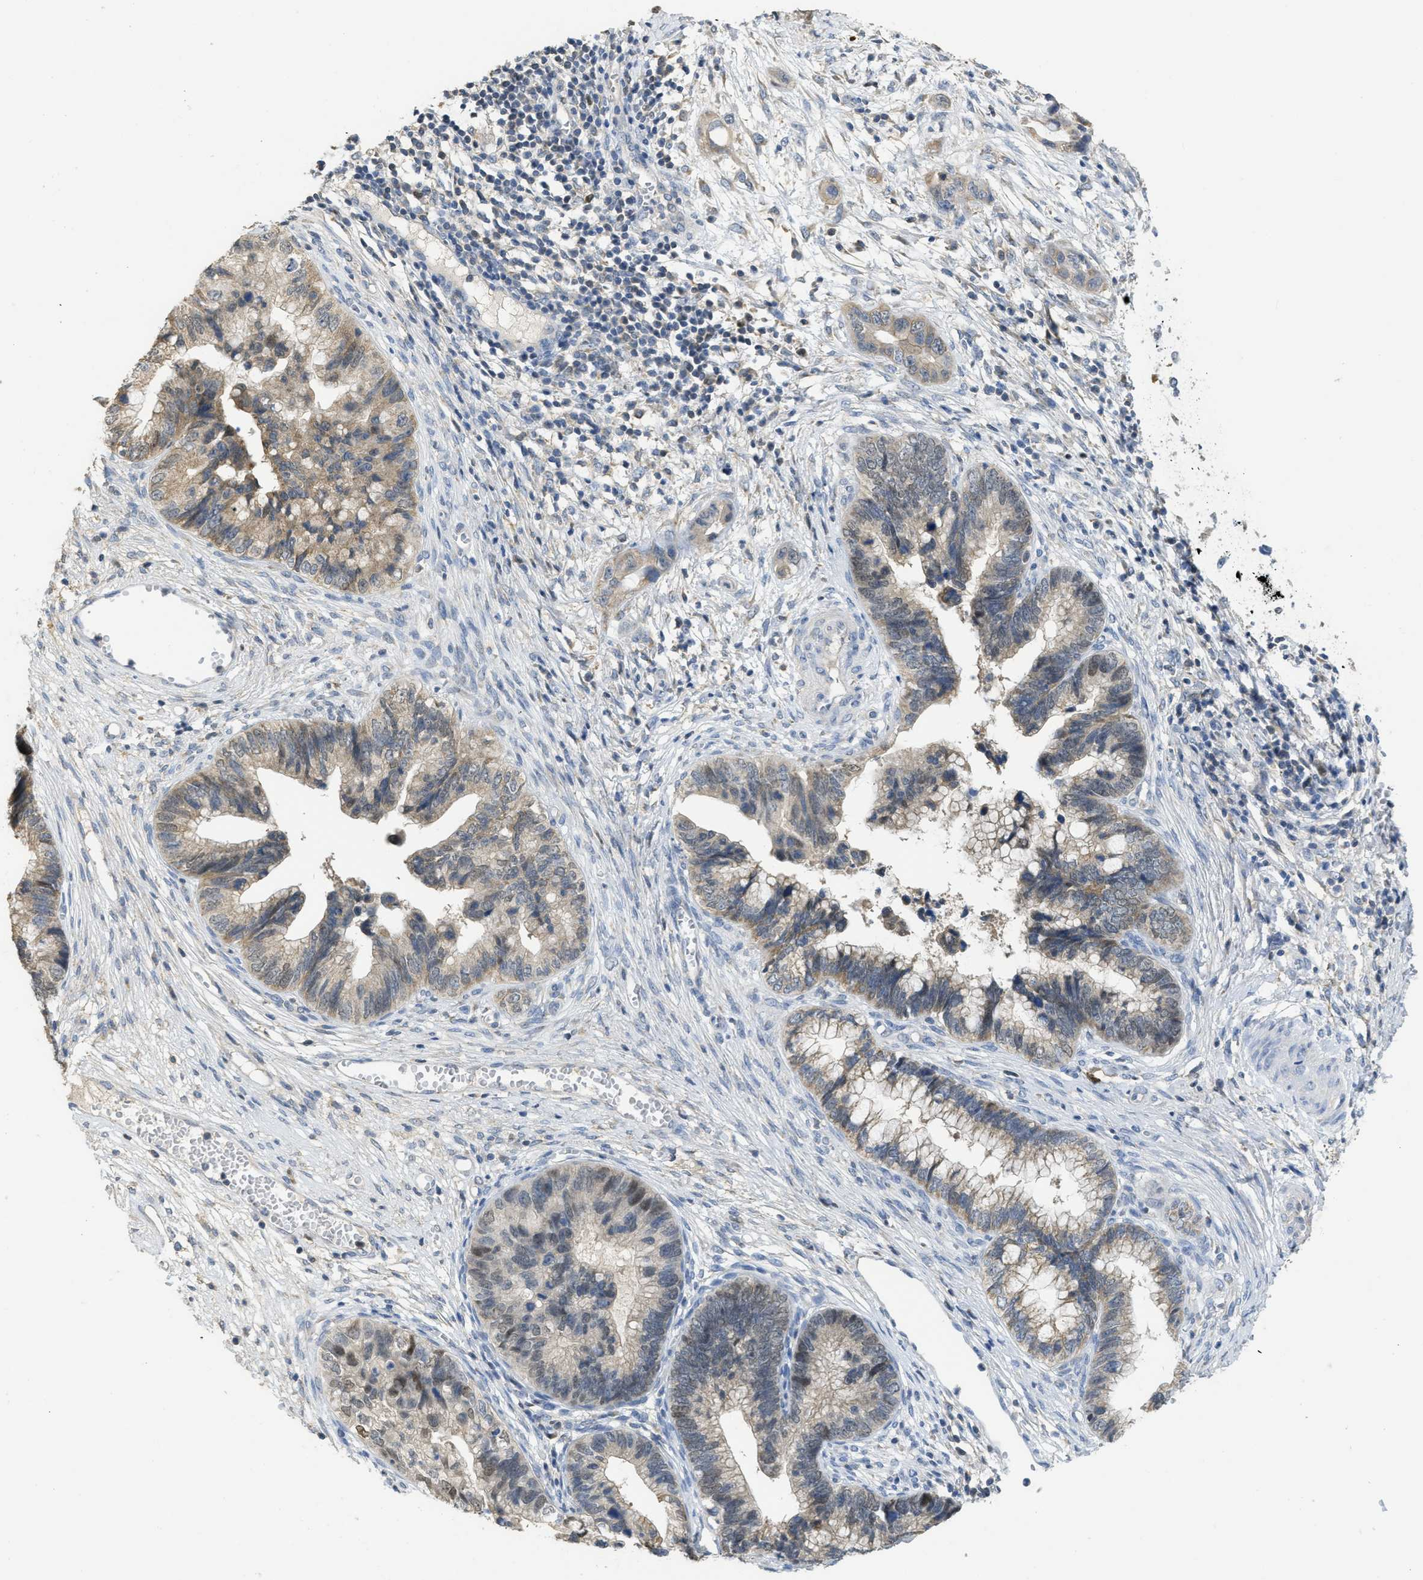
{"staining": {"intensity": "weak", "quantity": ">75%", "location": "cytoplasmic/membranous"}, "tissue": "cervical cancer", "cell_type": "Tumor cells", "image_type": "cancer", "snomed": [{"axis": "morphology", "description": "Adenocarcinoma, NOS"}, {"axis": "topography", "description": "Cervix"}], "caption": "Tumor cells exhibit low levels of weak cytoplasmic/membranous expression in approximately >75% of cells in human cervical cancer (adenocarcinoma).", "gene": "SFXN2", "patient": {"sex": "female", "age": 44}}